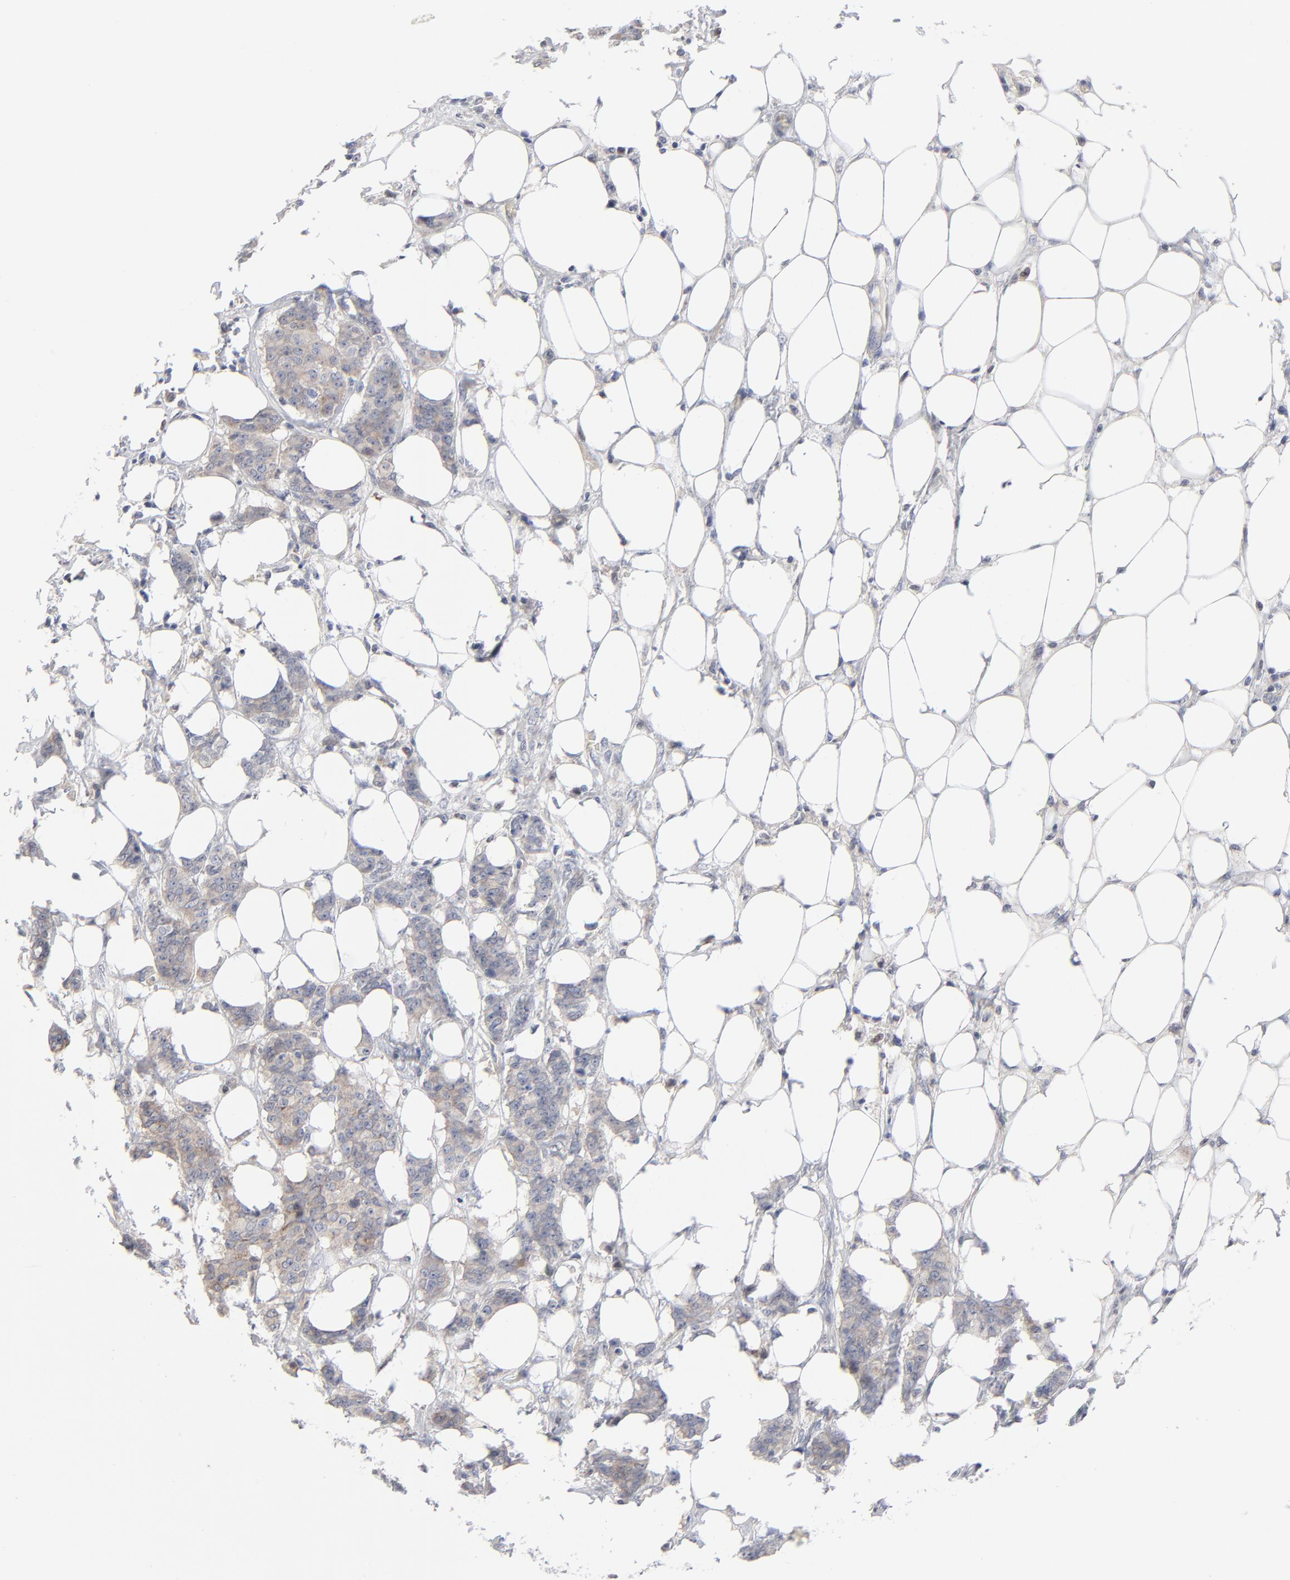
{"staining": {"intensity": "weak", "quantity": "25%-75%", "location": "cytoplasmic/membranous"}, "tissue": "breast cancer", "cell_type": "Tumor cells", "image_type": "cancer", "snomed": [{"axis": "morphology", "description": "Duct carcinoma"}, {"axis": "topography", "description": "Breast"}], "caption": "High-magnification brightfield microscopy of breast cancer (infiltrating ductal carcinoma) stained with DAB (3,3'-diaminobenzidine) (brown) and counterstained with hematoxylin (blue). tumor cells exhibit weak cytoplasmic/membranous staining is seen in approximately25%-75% of cells.", "gene": "BID", "patient": {"sex": "female", "age": 40}}